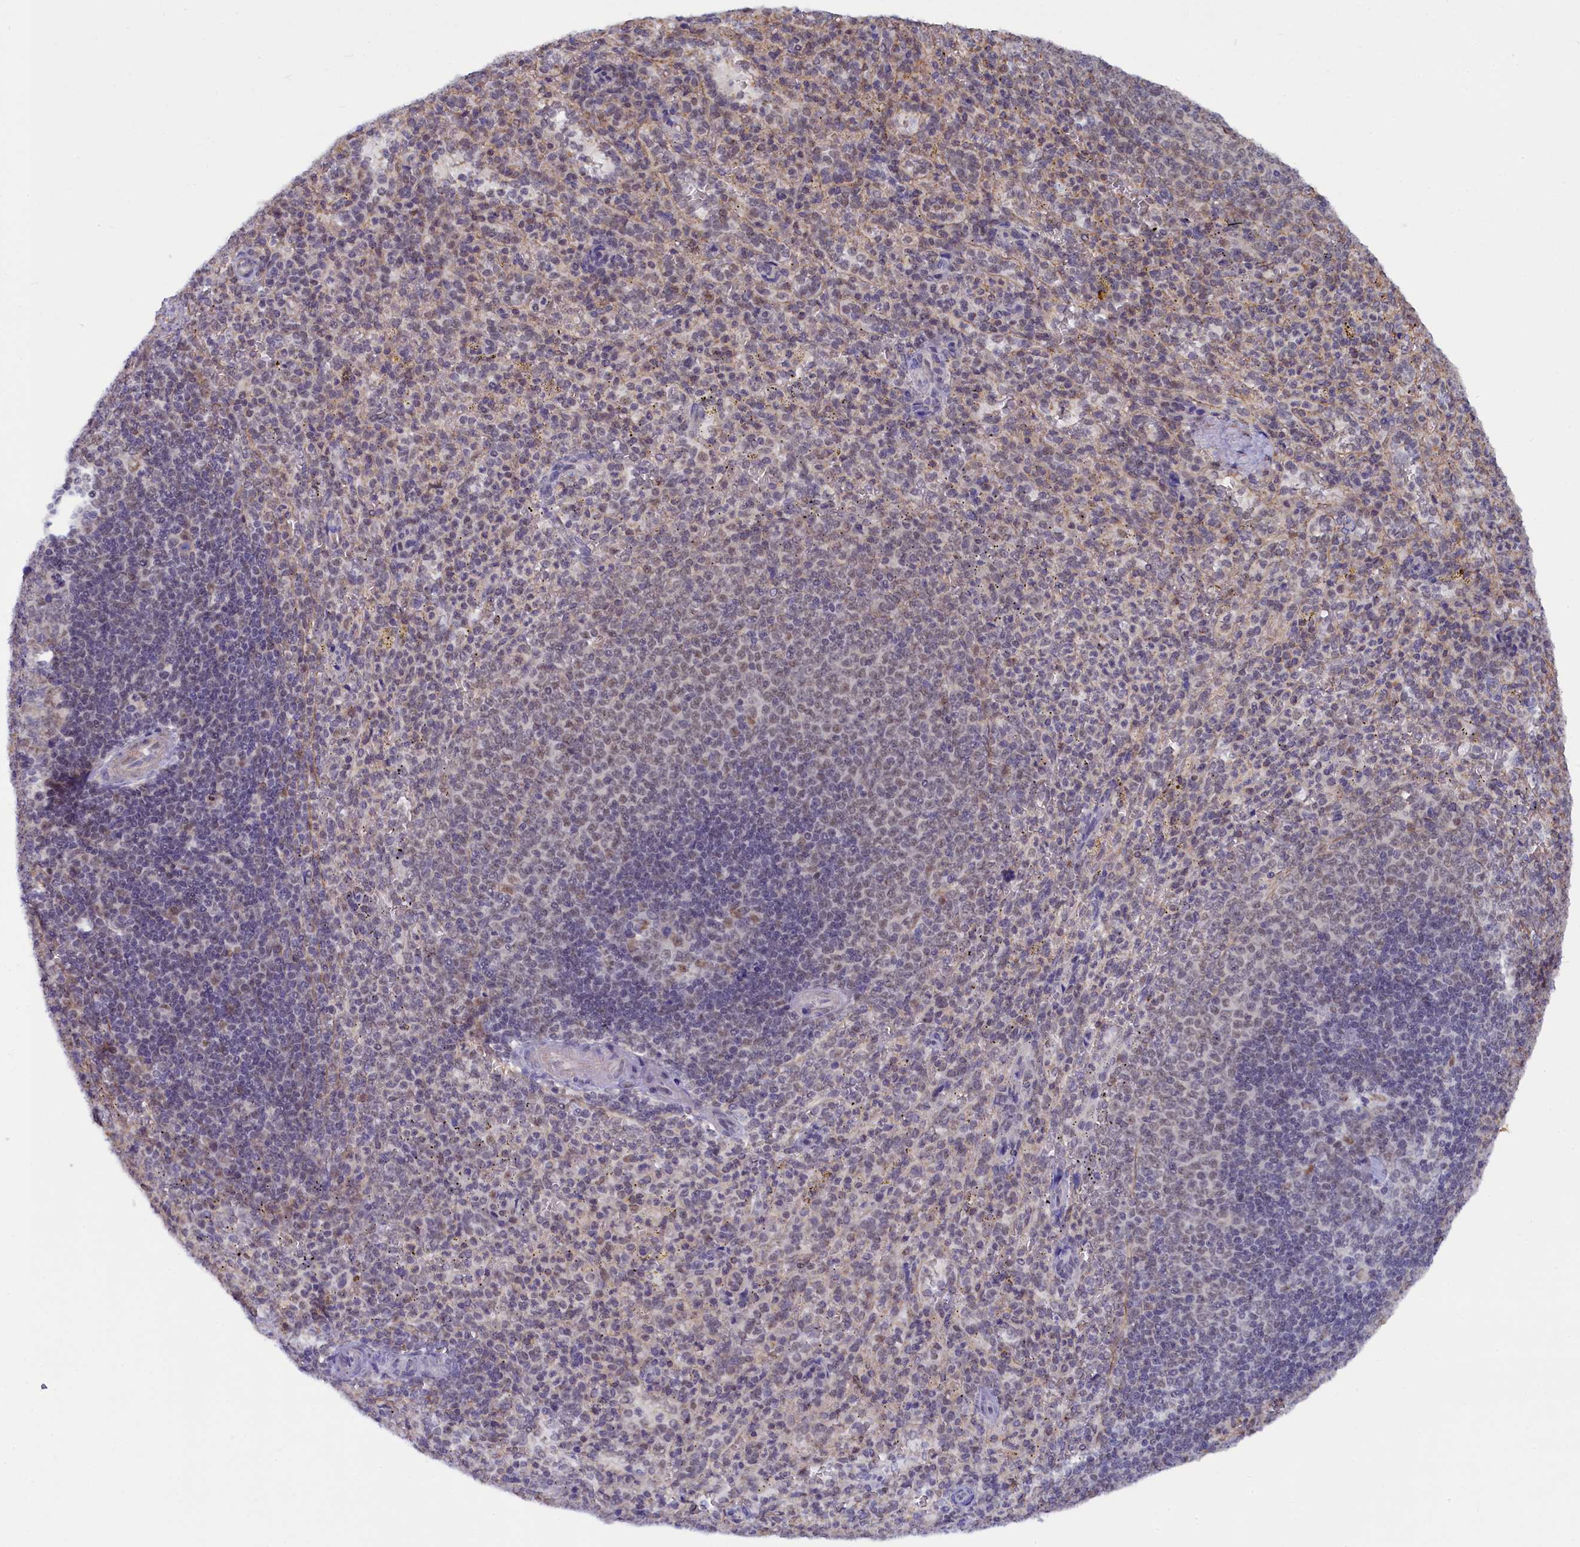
{"staining": {"intensity": "weak", "quantity": "25%-75%", "location": "nuclear"}, "tissue": "spleen", "cell_type": "Cells in red pulp", "image_type": "normal", "snomed": [{"axis": "morphology", "description": "Normal tissue, NOS"}, {"axis": "topography", "description": "Spleen"}], "caption": "Immunohistochemical staining of benign spleen reveals low levels of weak nuclear staining in about 25%-75% of cells in red pulp.", "gene": "INTS14", "patient": {"sex": "female", "age": 21}}